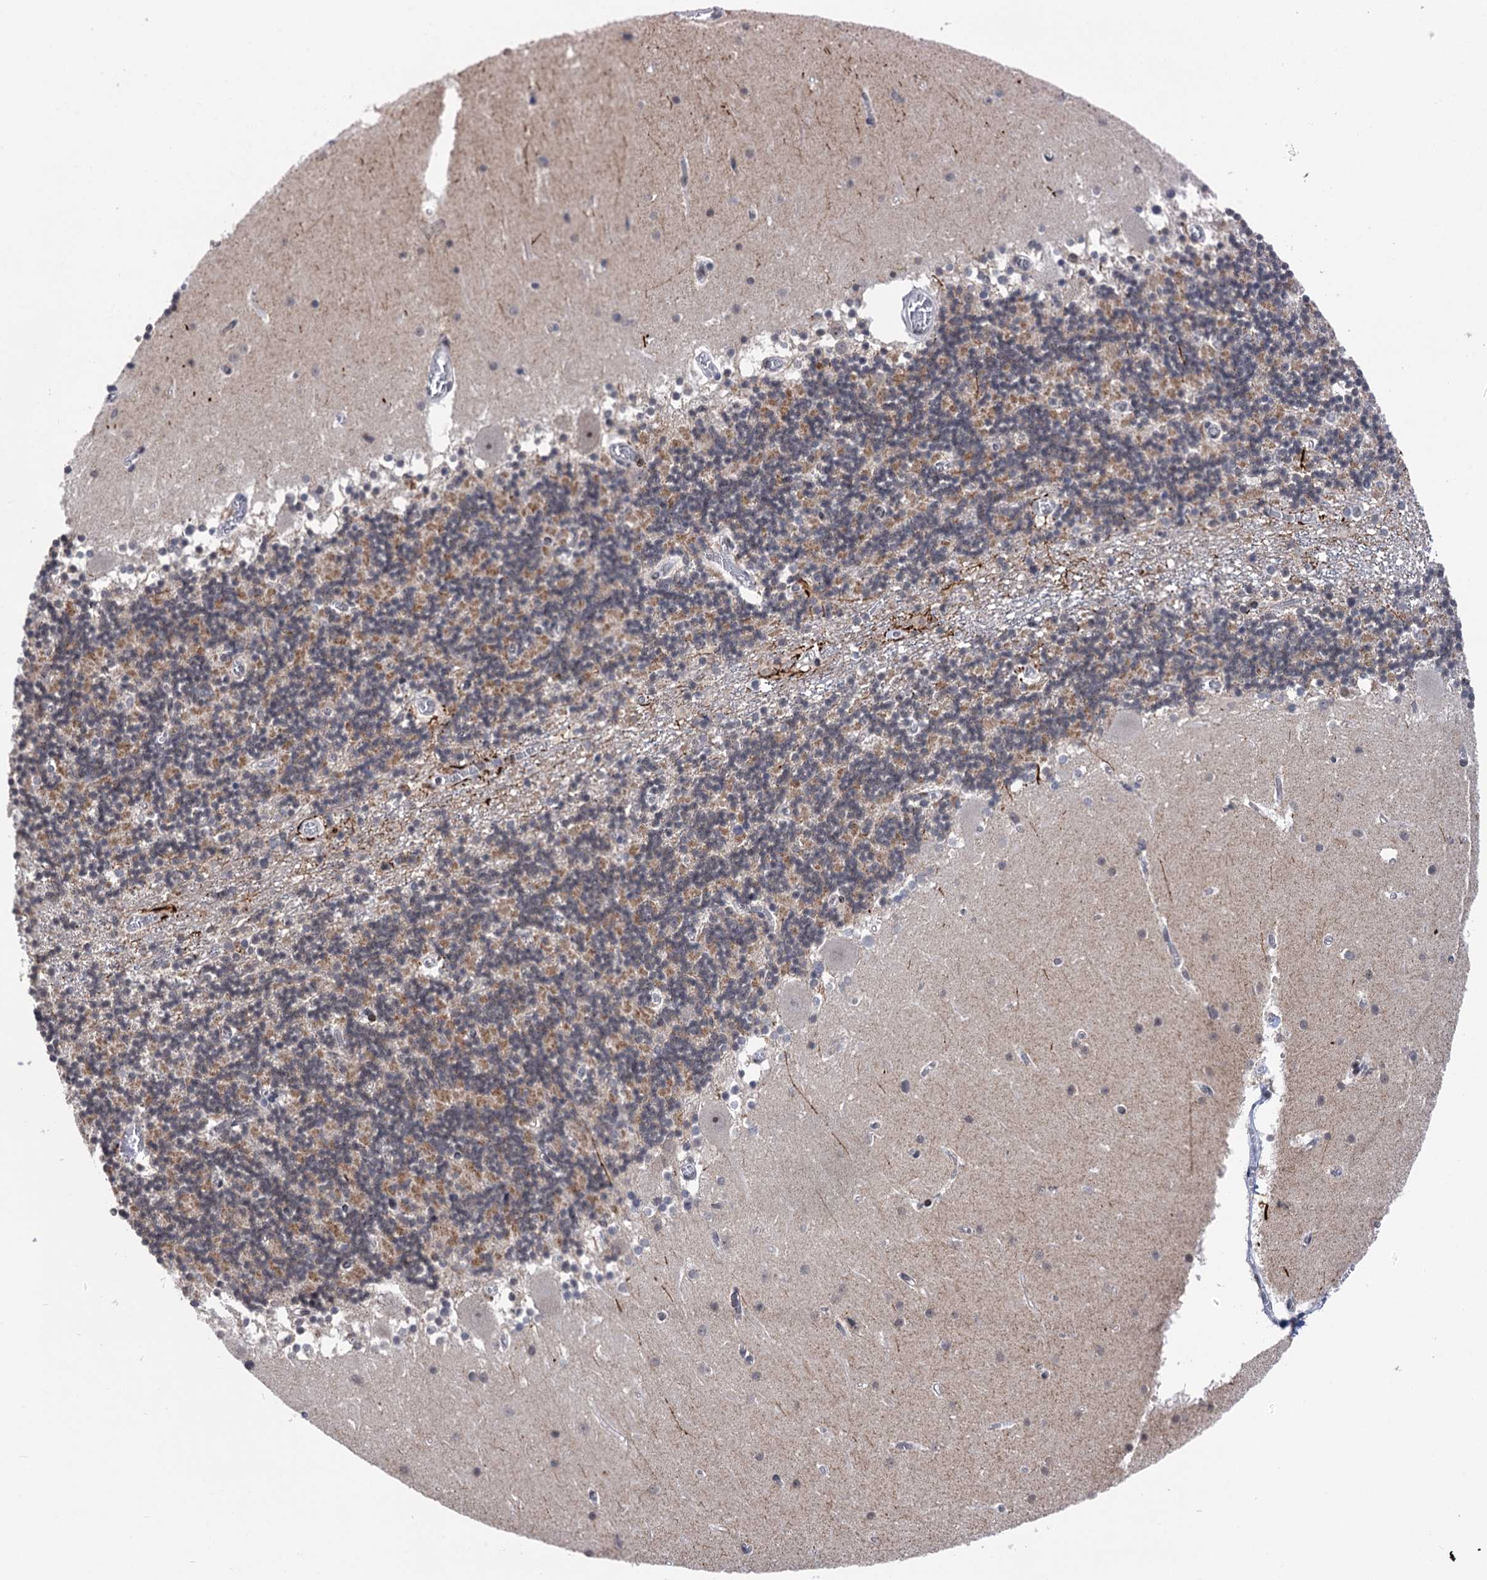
{"staining": {"intensity": "moderate", "quantity": "<25%", "location": "cytoplasmic/membranous"}, "tissue": "cerebellum", "cell_type": "Cells in granular layer", "image_type": "normal", "snomed": [{"axis": "morphology", "description": "Normal tissue, NOS"}, {"axis": "topography", "description": "Cerebellum"}], "caption": "High-magnification brightfield microscopy of unremarkable cerebellum stained with DAB (3,3'-diaminobenzidine) (brown) and counterstained with hematoxylin (blue). cells in granular layer exhibit moderate cytoplasmic/membranous positivity is present in approximately<25% of cells. The staining was performed using DAB, with brown indicating positive protein expression. Nuclei are stained blue with hematoxylin.", "gene": "ZCCHC10", "patient": {"sex": "female", "age": 28}}